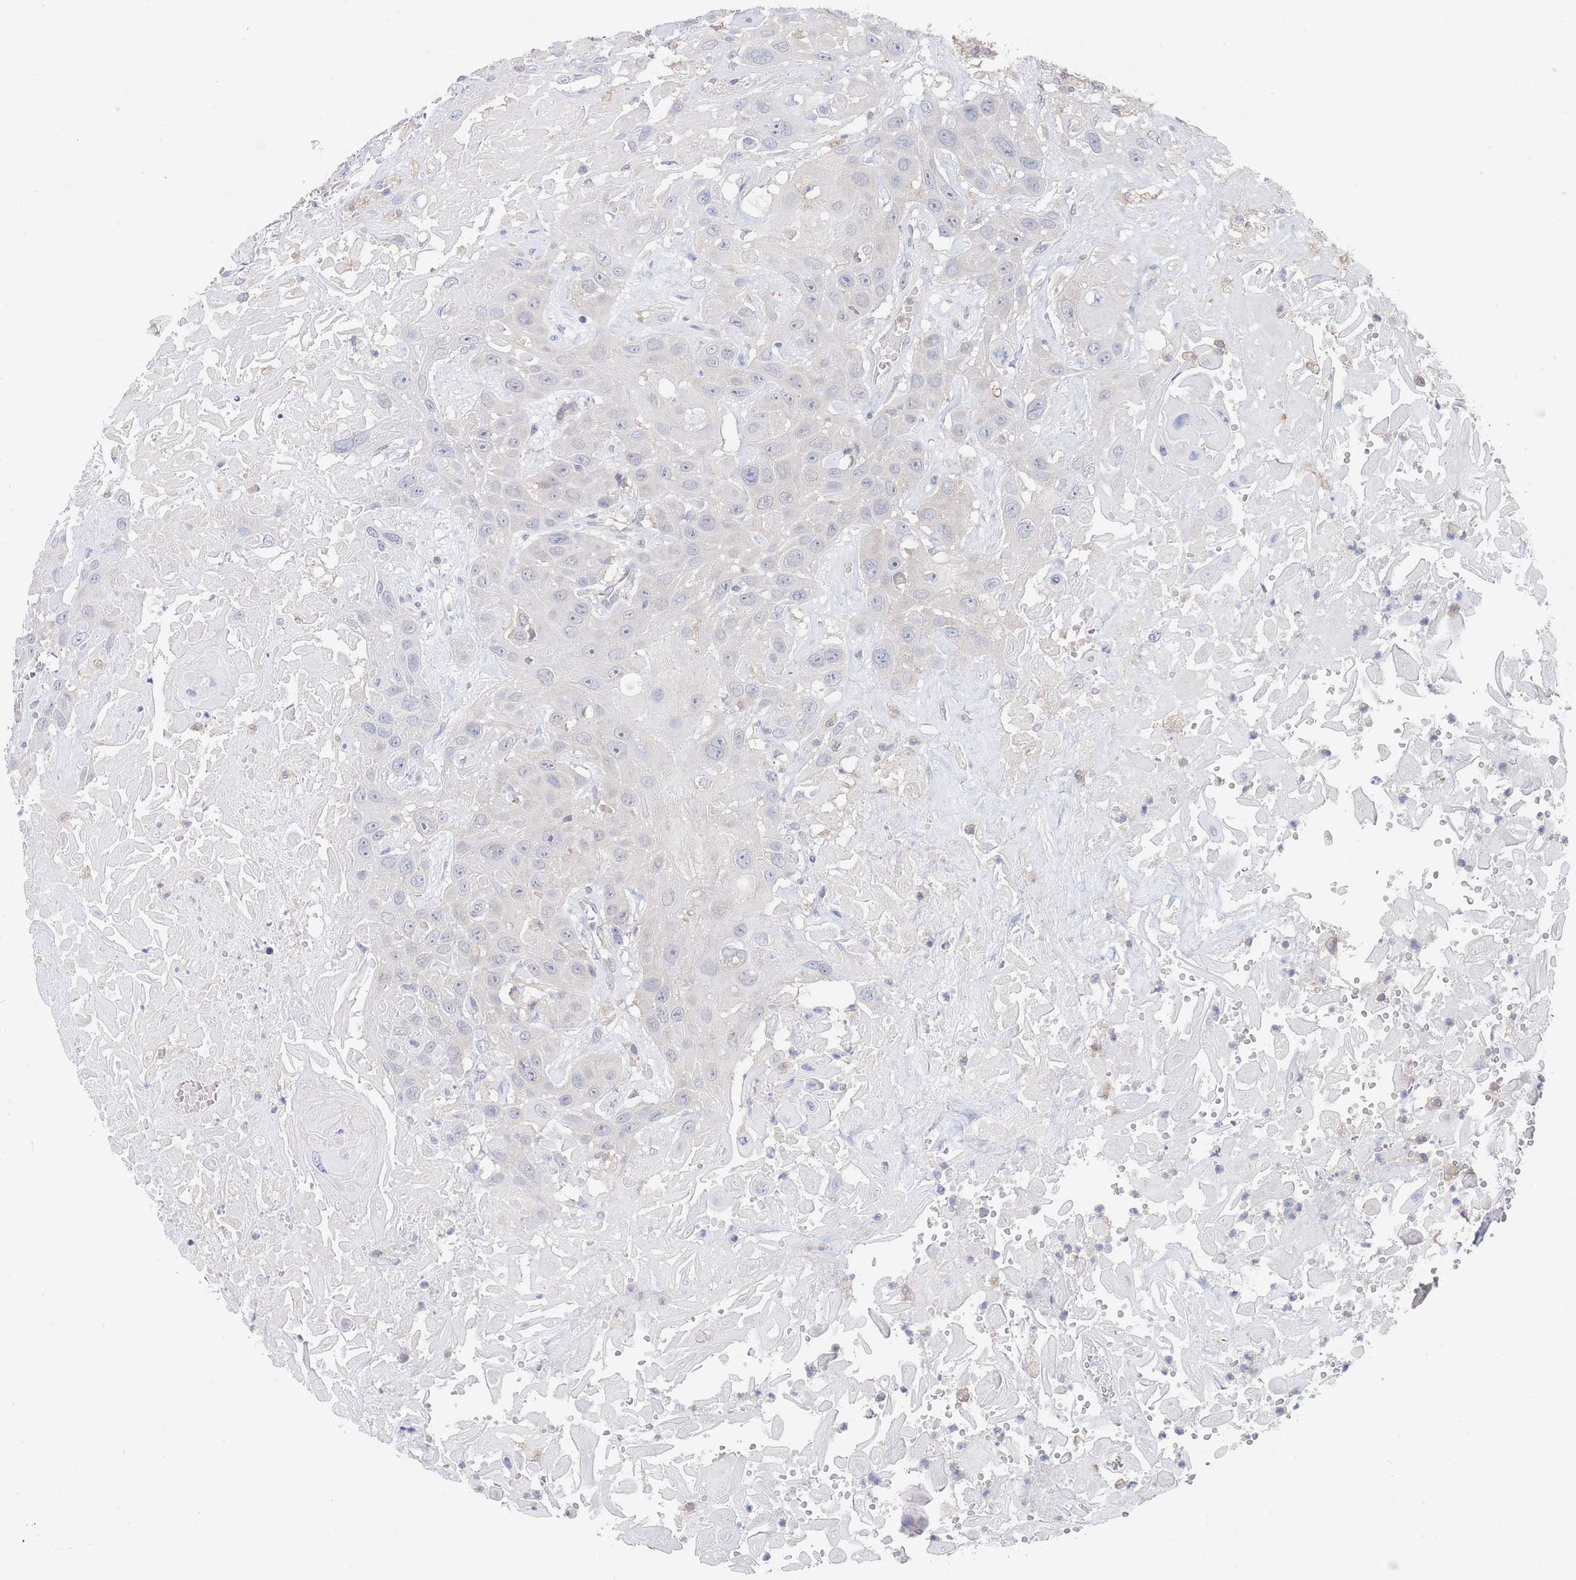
{"staining": {"intensity": "negative", "quantity": "none", "location": "none"}, "tissue": "head and neck cancer", "cell_type": "Tumor cells", "image_type": "cancer", "snomed": [{"axis": "morphology", "description": "Squamous cell carcinoma, NOS"}, {"axis": "topography", "description": "Head-Neck"}], "caption": "Tumor cells are negative for brown protein staining in squamous cell carcinoma (head and neck).", "gene": "PPP6C", "patient": {"sex": "male", "age": 81}}